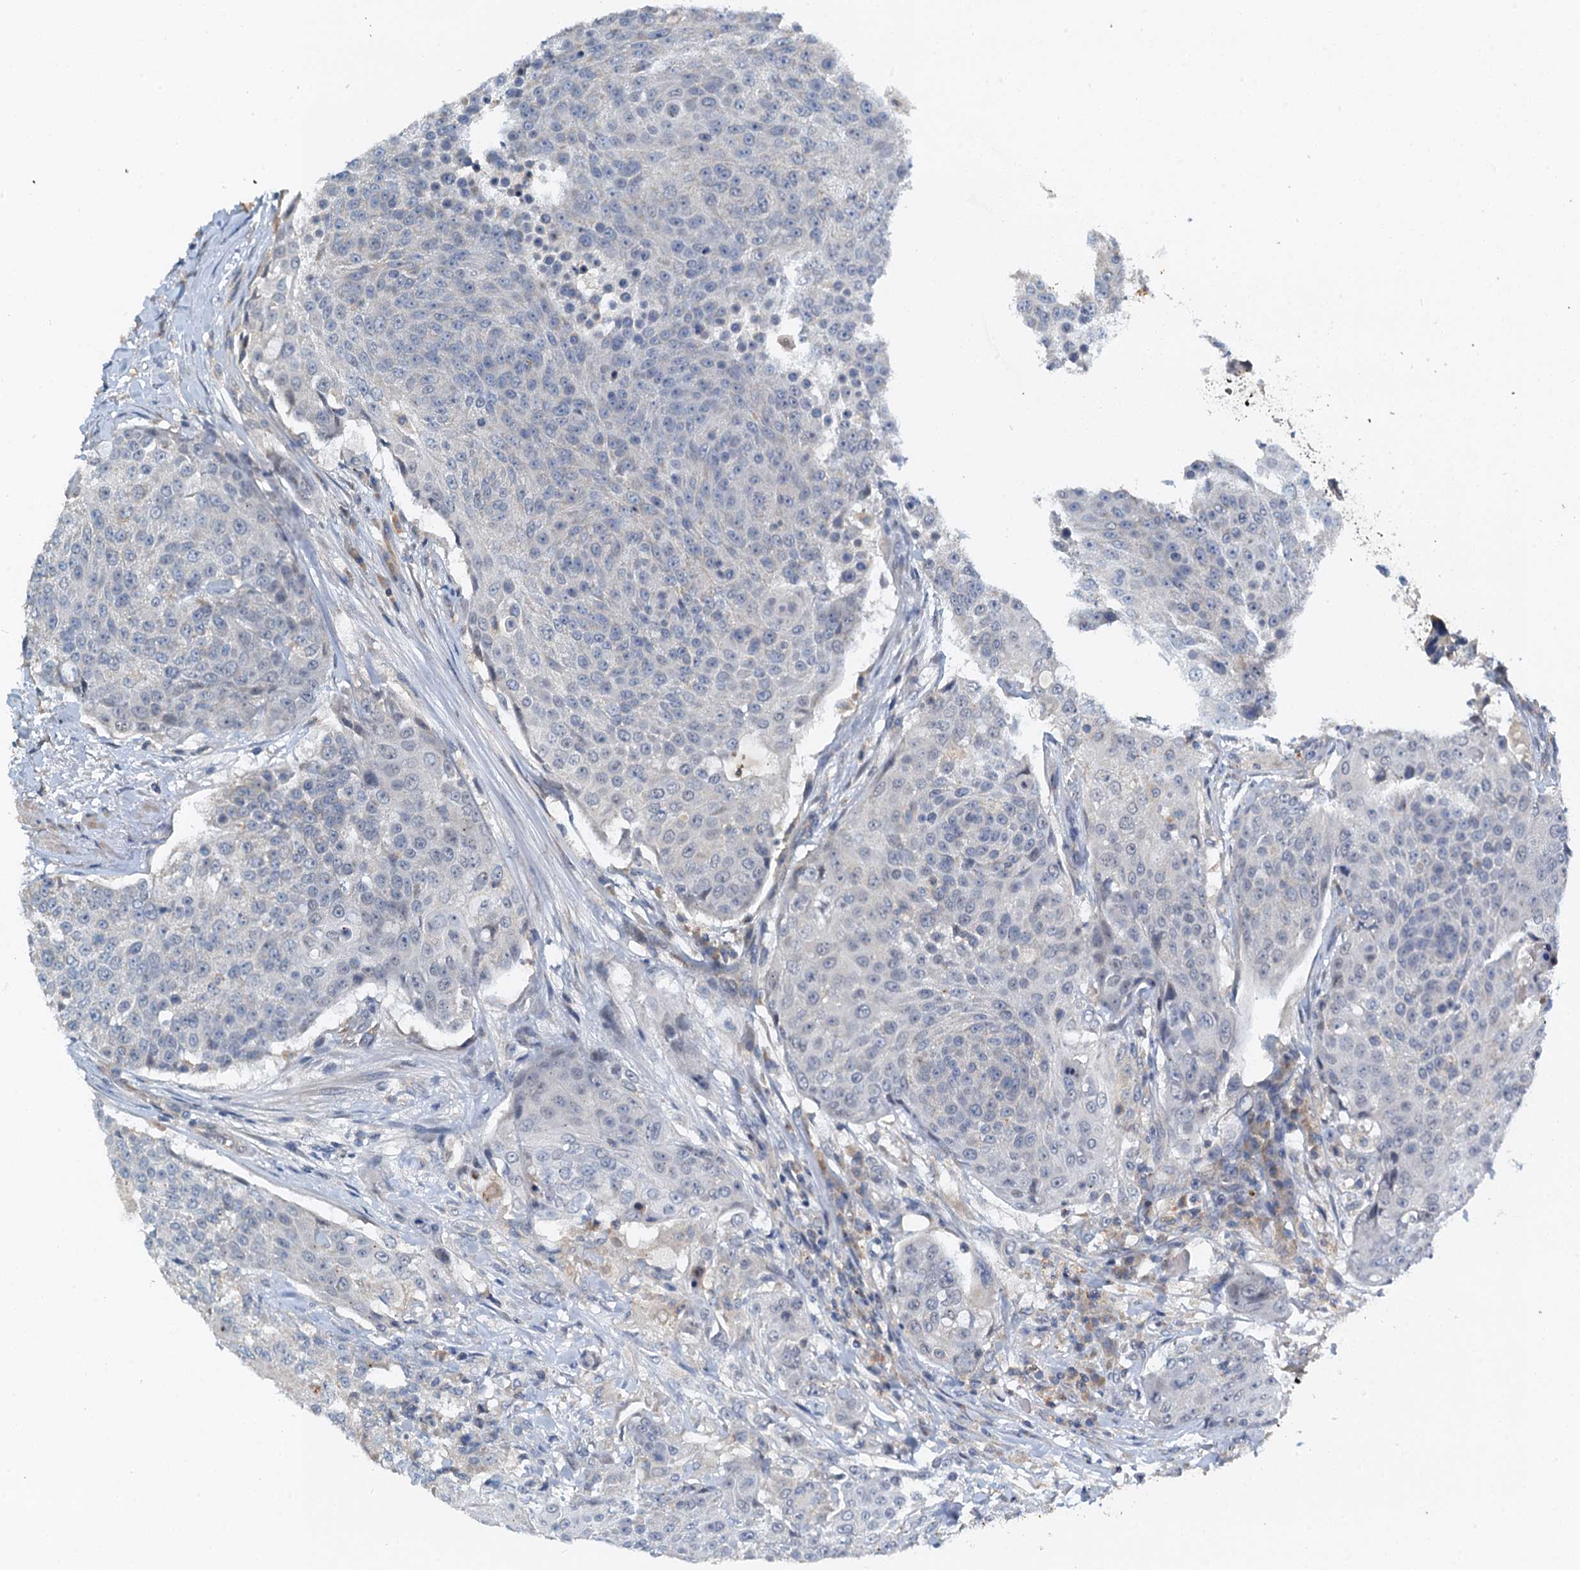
{"staining": {"intensity": "negative", "quantity": "none", "location": "none"}, "tissue": "urothelial cancer", "cell_type": "Tumor cells", "image_type": "cancer", "snomed": [{"axis": "morphology", "description": "Urothelial carcinoma, High grade"}, {"axis": "topography", "description": "Urinary bladder"}], "caption": "This is an IHC image of human urothelial cancer. There is no staining in tumor cells.", "gene": "ZNF606", "patient": {"sex": "female", "age": 63}}